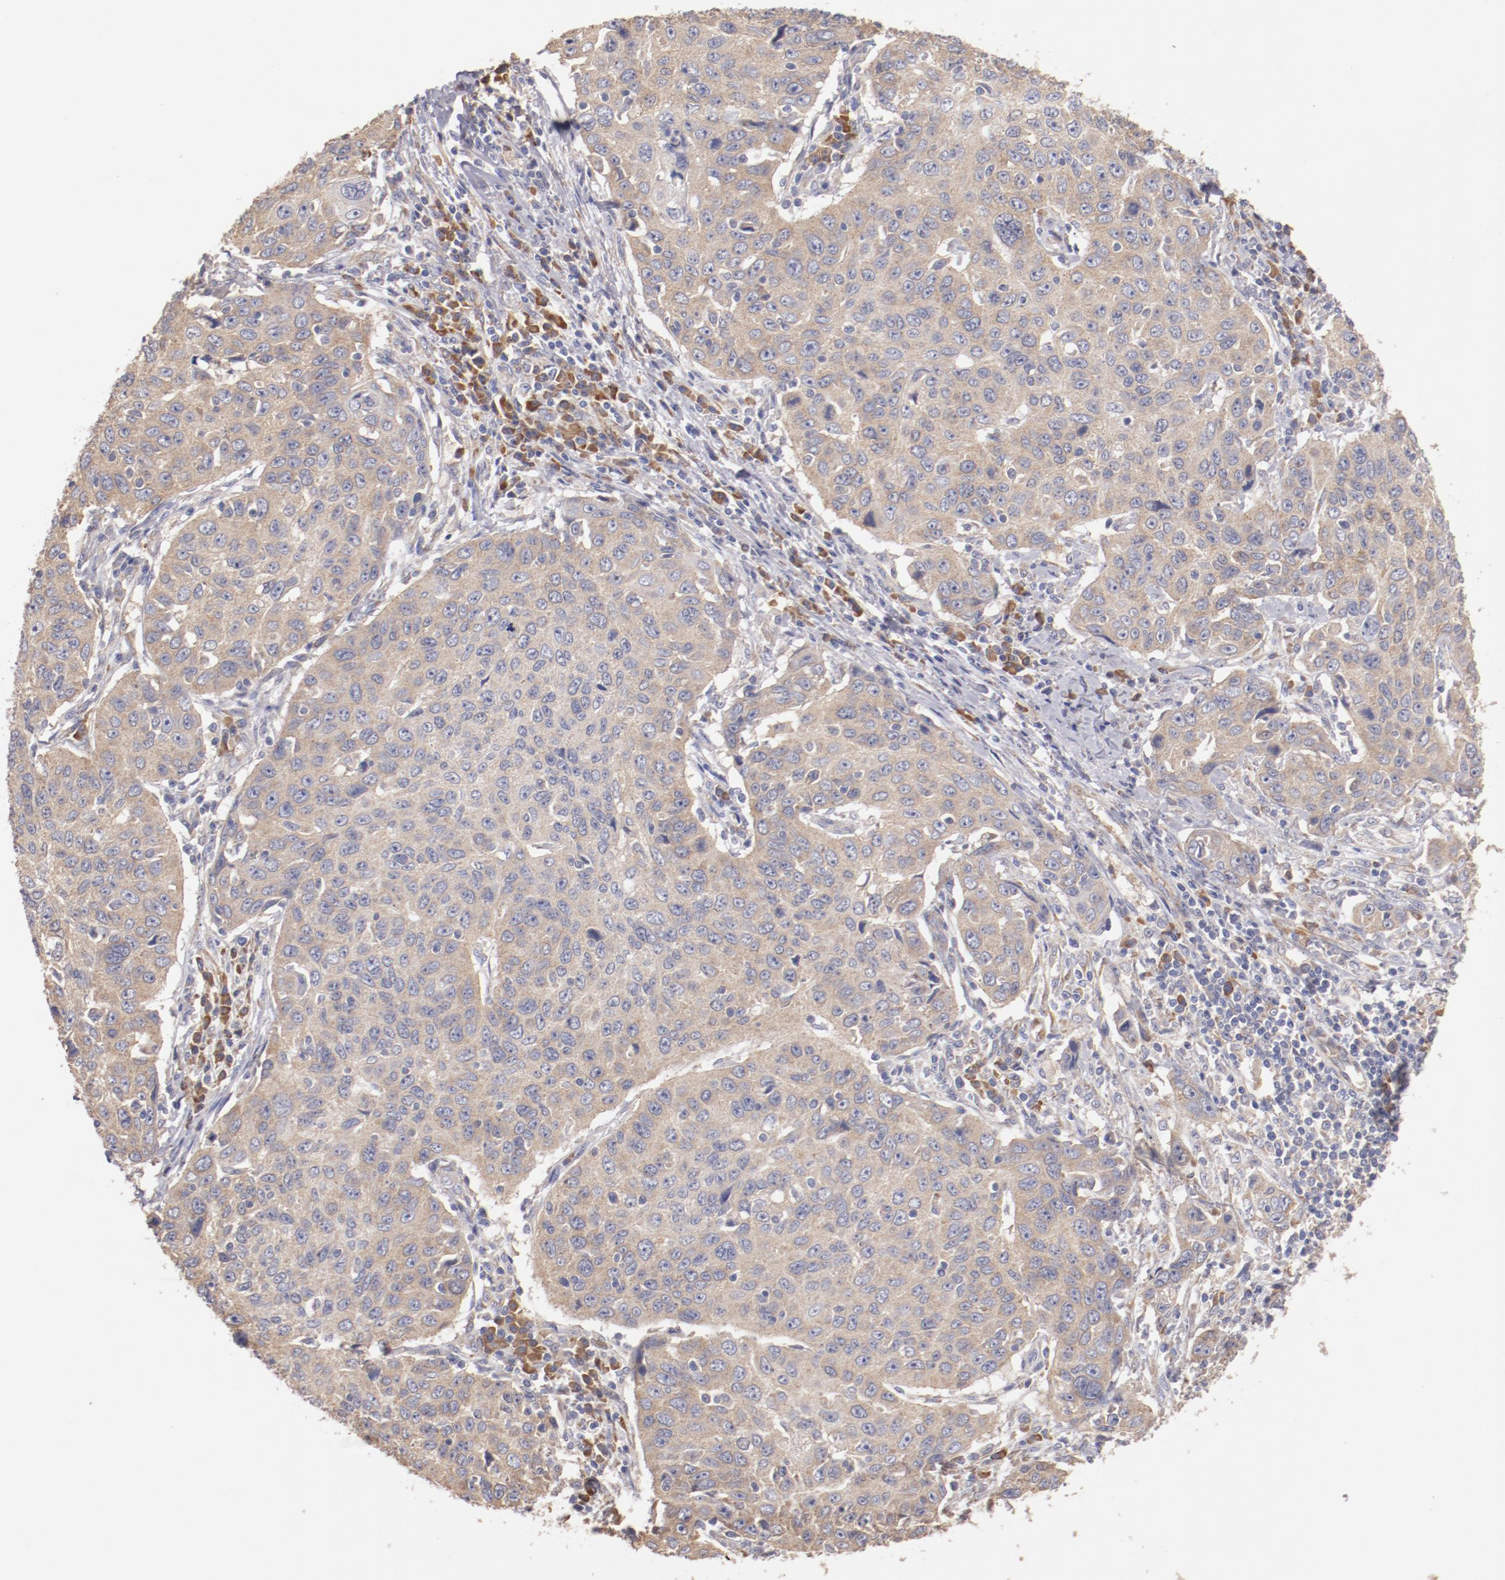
{"staining": {"intensity": "moderate", "quantity": ">75%", "location": "cytoplasmic/membranous"}, "tissue": "cervical cancer", "cell_type": "Tumor cells", "image_type": "cancer", "snomed": [{"axis": "morphology", "description": "Squamous cell carcinoma, NOS"}, {"axis": "topography", "description": "Cervix"}], "caption": "Immunohistochemical staining of human cervical cancer (squamous cell carcinoma) shows medium levels of moderate cytoplasmic/membranous expression in about >75% of tumor cells. The protein is stained brown, and the nuclei are stained in blue (DAB IHC with brightfield microscopy, high magnification).", "gene": "ENTPD5", "patient": {"sex": "female", "age": 53}}